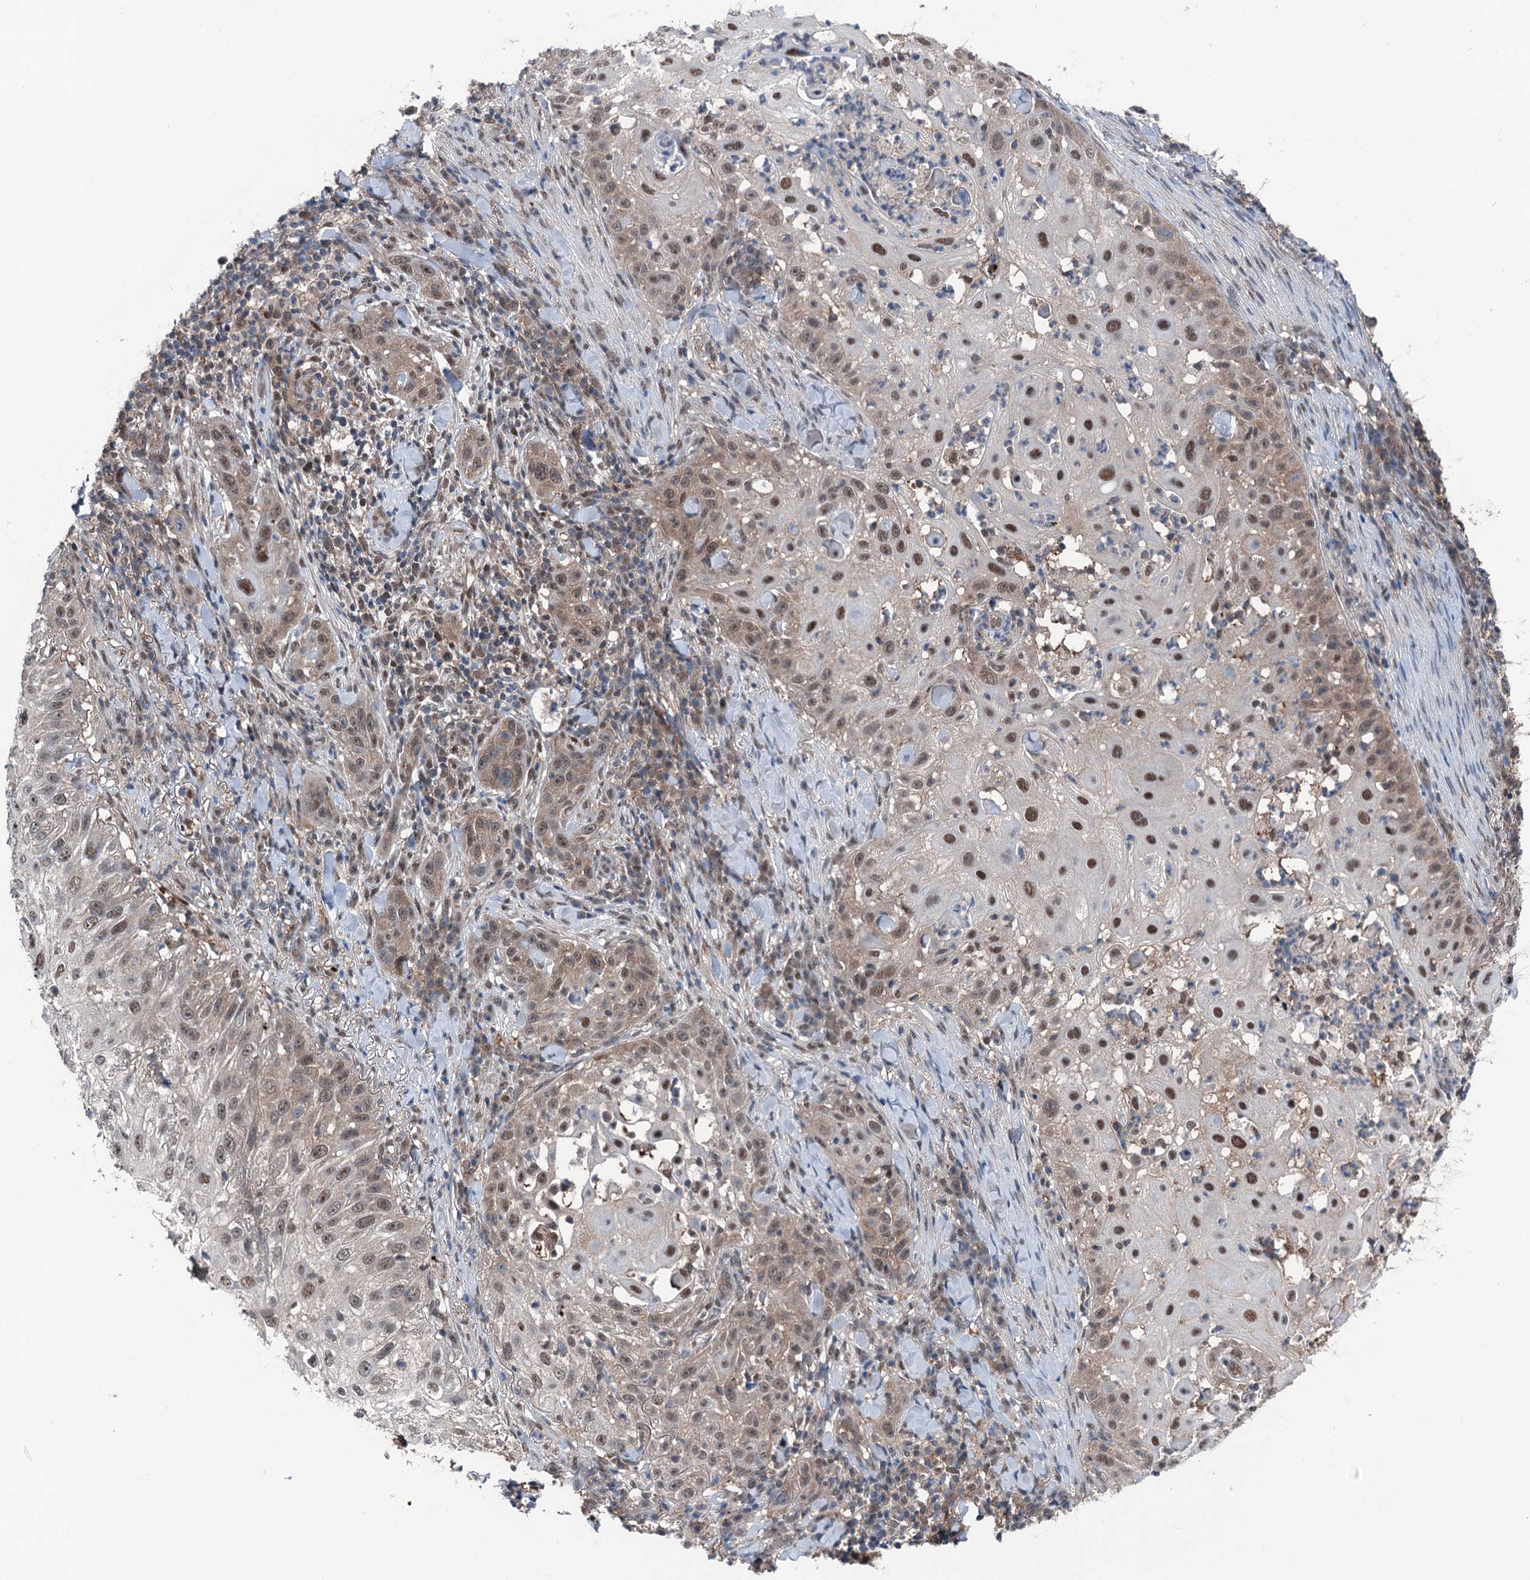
{"staining": {"intensity": "moderate", "quantity": ">75%", "location": "cytoplasmic/membranous,nuclear"}, "tissue": "skin cancer", "cell_type": "Tumor cells", "image_type": "cancer", "snomed": [{"axis": "morphology", "description": "Squamous cell carcinoma, NOS"}, {"axis": "topography", "description": "Skin"}], "caption": "A medium amount of moderate cytoplasmic/membranous and nuclear positivity is present in about >75% of tumor cells in skin squamous cell carcinoma tissue.", "gene": "PSMD13", "patient": {"sex": "female", "age": 44}}